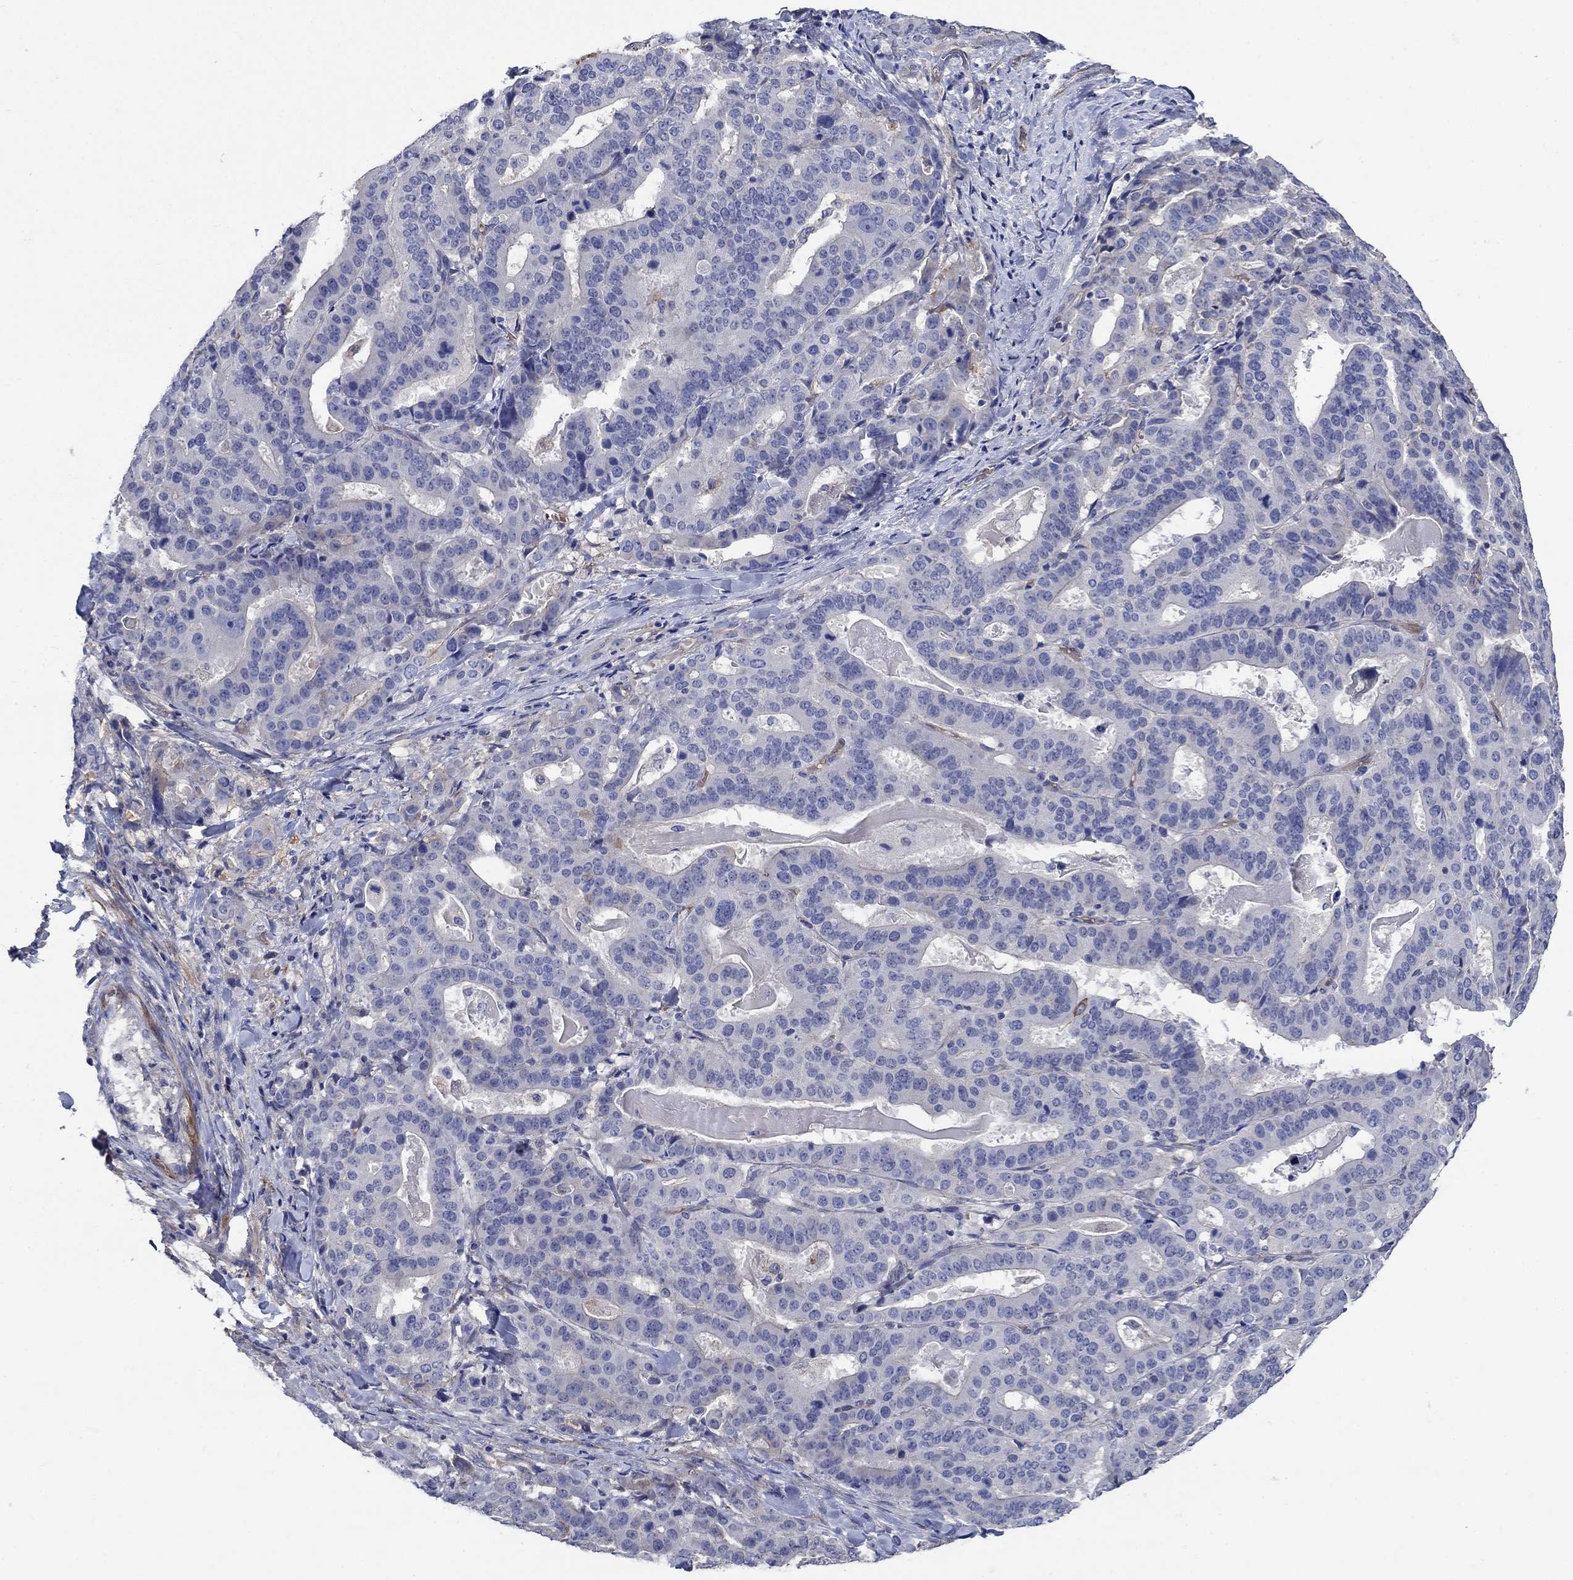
{"staining": {"intensity": "negative", "quantity": "none", "location": "none"}, "tissue": "stomach cancer", "cell_type": "Tumor cells", "image_type": "cancer", "snomed": [{"axis": "morphology", "description": "Adenocarcinoma, NOS"}, {"axis": "topography", "description": "Stomach"}], "caption": "Immunohistochemistry photomicrograph of stomach adenocarcinoma stained for a protein (brown), which reveals no positivity in tumor cells.", "gene": "FLNC", "patient": {"sex": "male", "age": 48}}